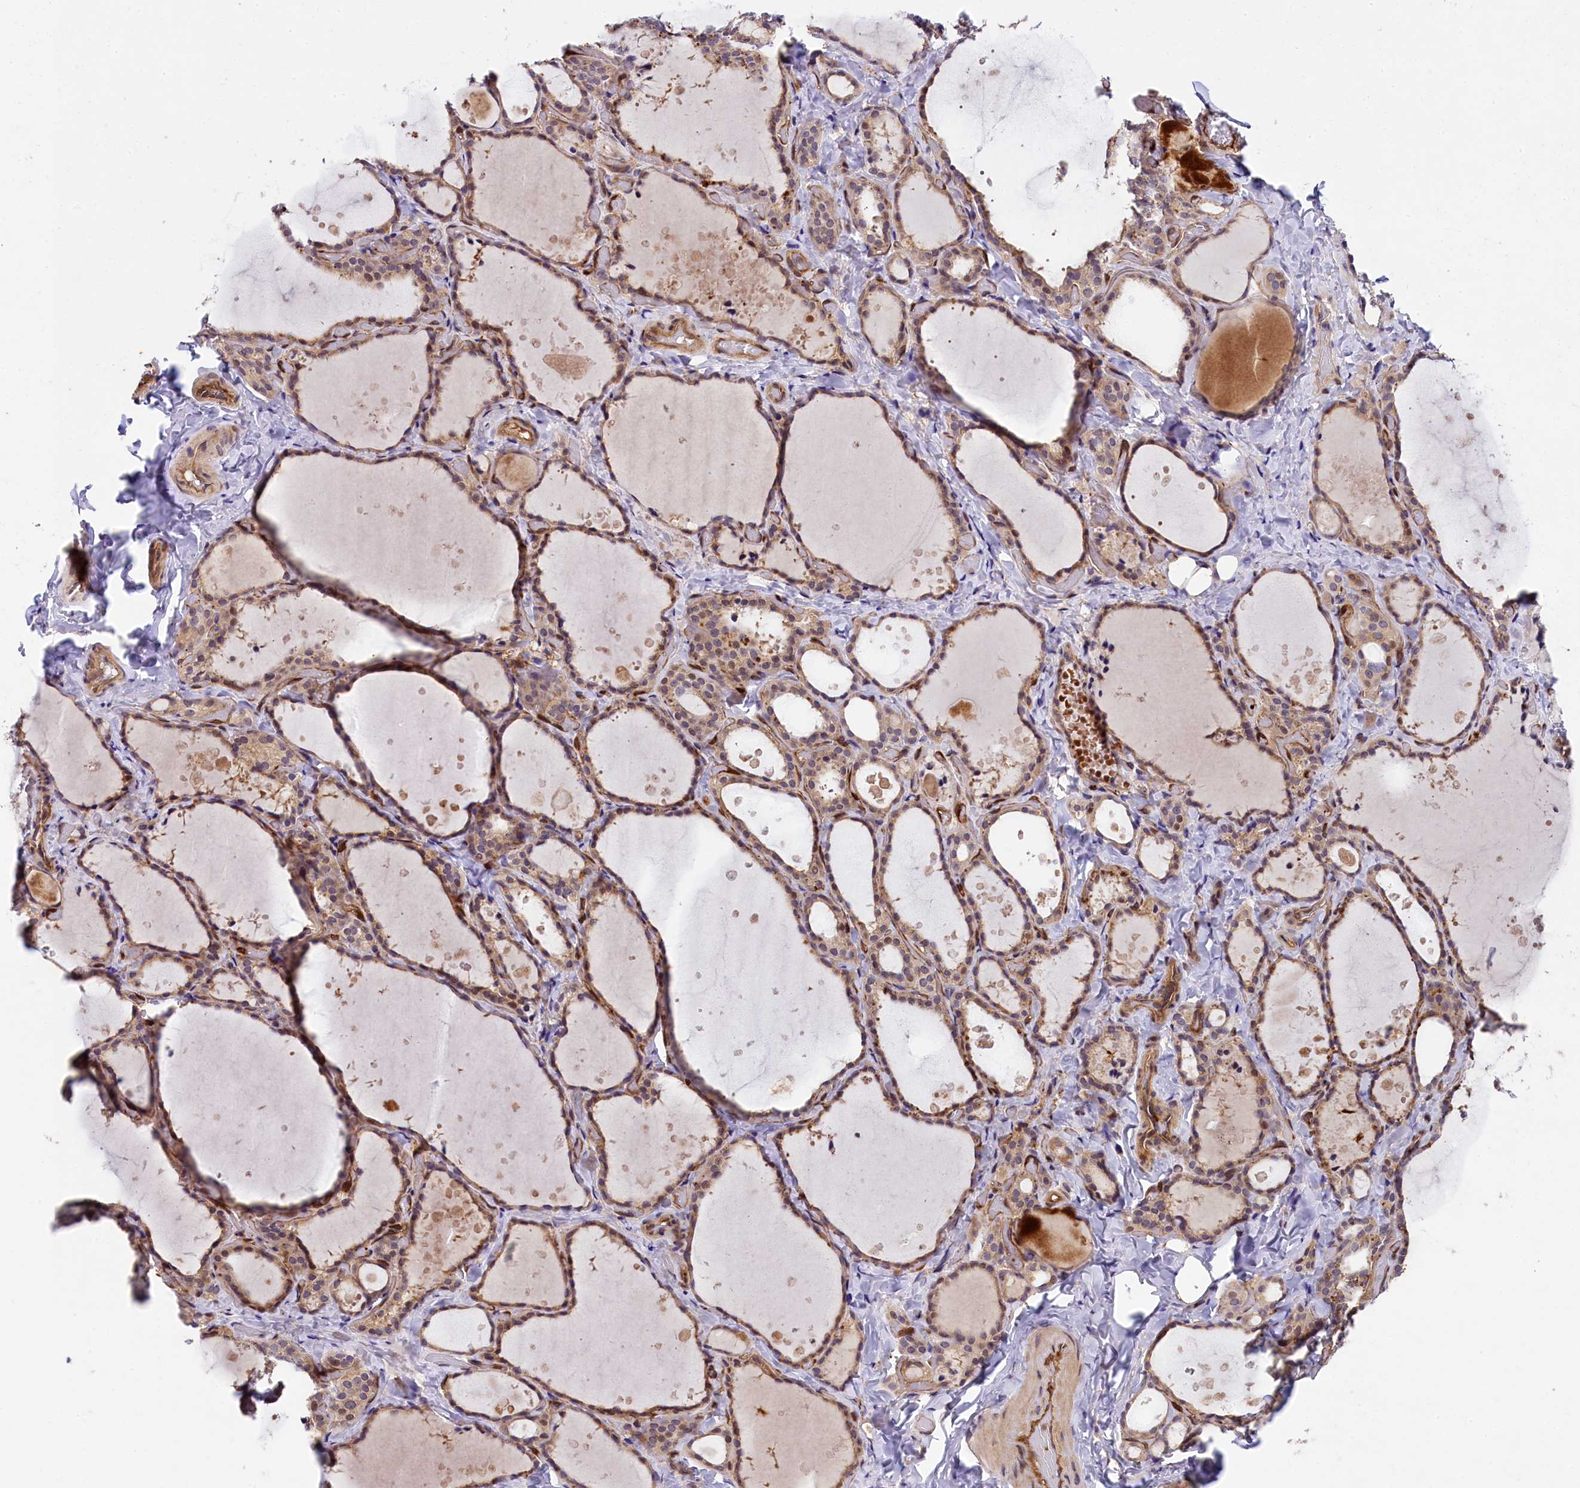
{"staining": {"intensity": "moderate", "quantity": "25%-75%", "location": "cytoplasmic/membranous,nuclear"}, "tissue": "thyroid gland", "cell_type": "Glandular cells", "image_type": "normal", "snomed": [{"axis": "morphology", "description": "Normal tissue, NOS"}, {"axis": "topography", "description": "Thyroid gland"}], "caption": "Protein staining of benign thyroid gland reveals moderate cytoplasmic/membranous,nuclear staining in approximately 25%-75% of glandular cells.", "gene": "SNRK", "patient": {"sex": "female", "age": 44}}